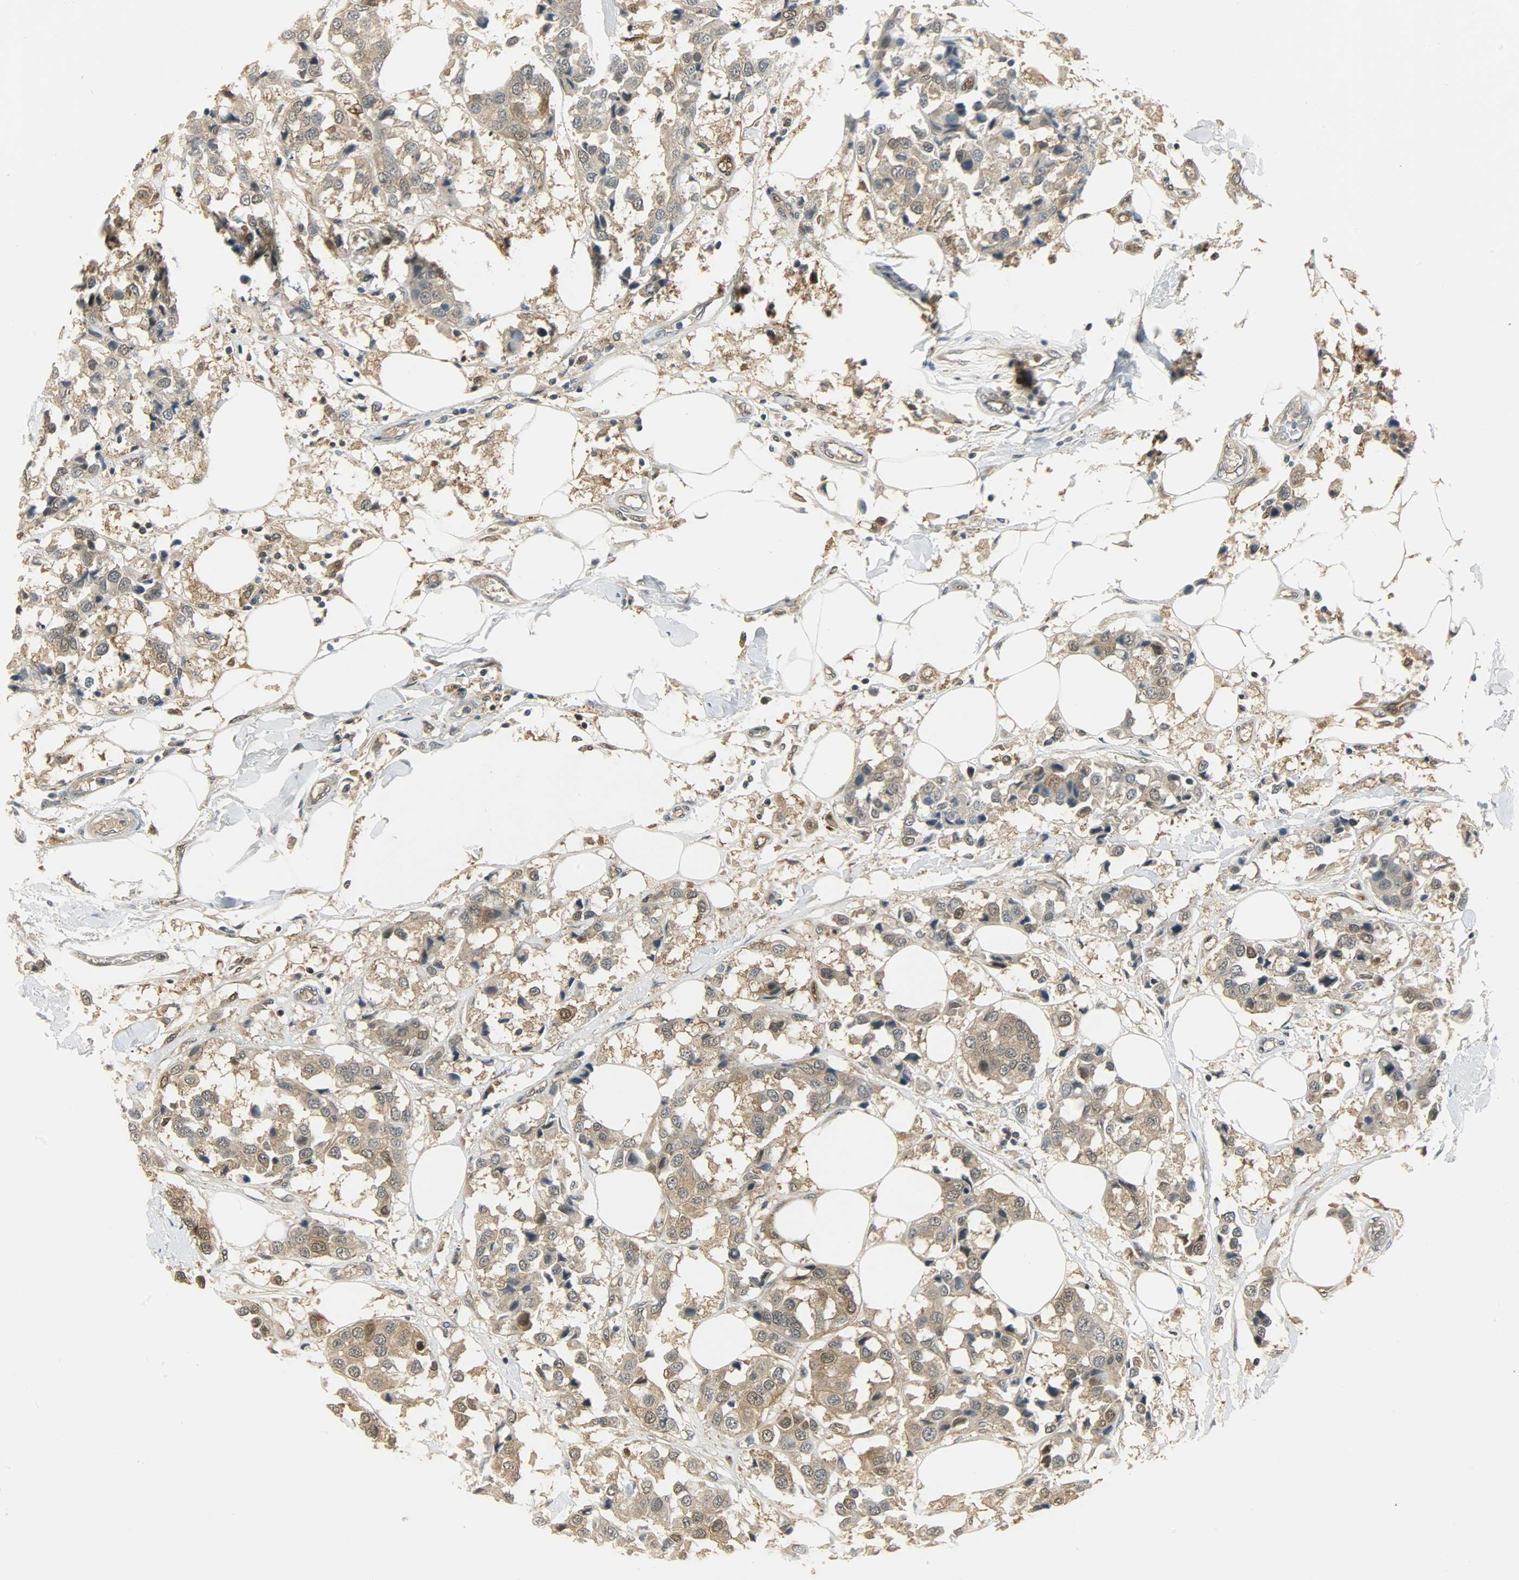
{"staining": {"intensity": "moderate", "quantity": ">75%", "location": "cytoplasmic/membranous,nuclear"}, "tissue": "breast cancer", "cell_type": "Tumor cells", "image_type": "cancer", "snomed": [{"axis": "morphology", "description": "Duct carcinoma"}, {"axis": "topography", "description": "Breast"}], "caption": "About >75% of tumor cells in breast cancer (infiltrating ductal carcinoma) display moderate cytoplasmic/membranous and nuclear protein expression as visualized by brown immunohistochemical staining.", "gene": "EIF4EBP1", "patient": {"sex": "female", "age": 80}}